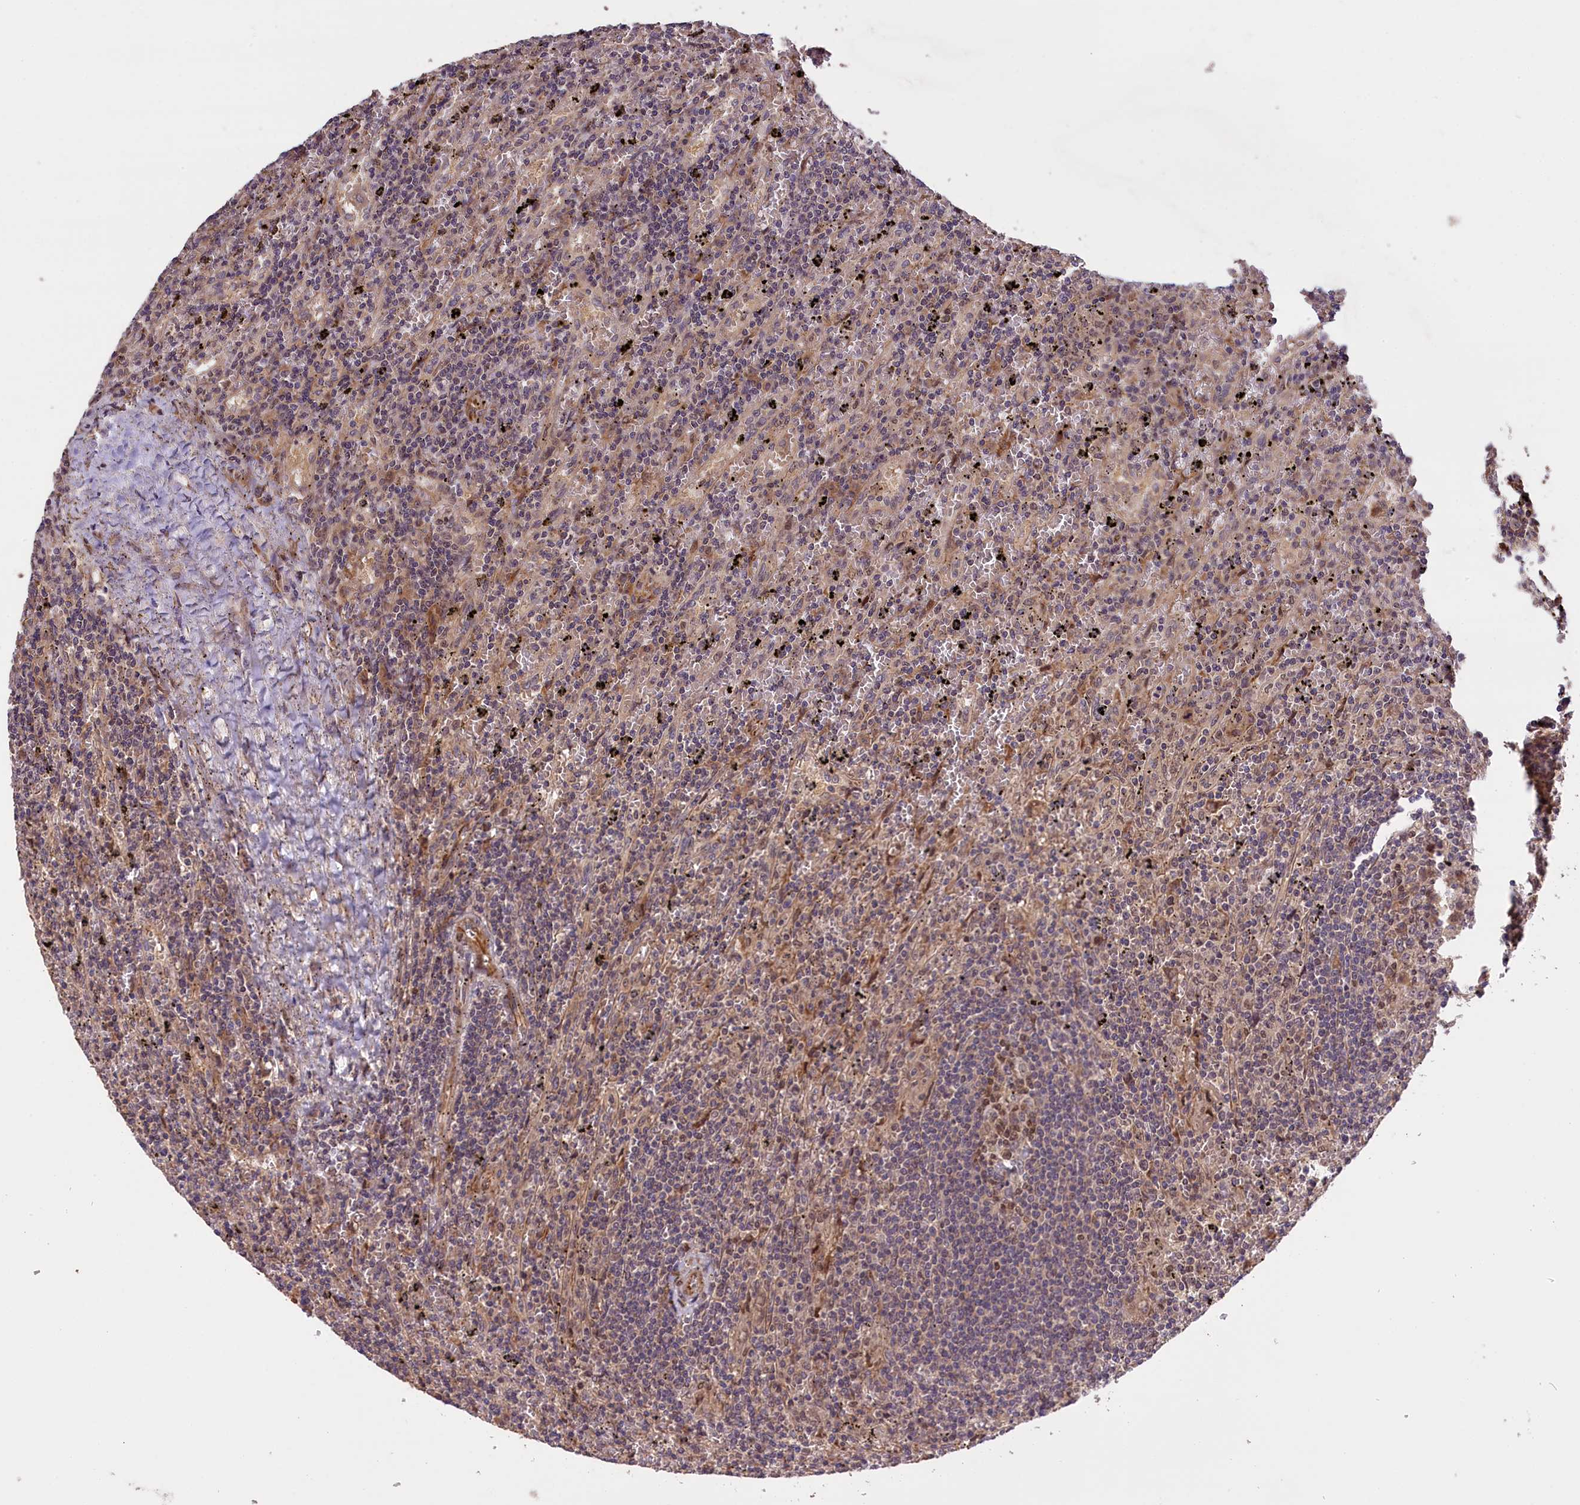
{"staining": {"intensity": "weak", "quantity": "<25%", "location": "cytoplasmic/membranous"}, "tissue": "lymphoma", "cell_type": "Tumor cells", "image_type": "cancer", "snomed": [{"axis": "morphology", "description": "Malignant lymphoma, non-Hodgkin's type, Low grade"}, {"axis": "topography", "description": "Spleen"}], "caption": "Malignant lymphoma, non-Hodgkin's type (low-grade) was stained to show a protein in brown. There is no significant staining in tumor cells. (Brightfield microscopy of DAB immunohistochemistry (IHC) at high magnification).", "gene": "DNAJB9", "patient": {"sex": "male", "age": 76}}